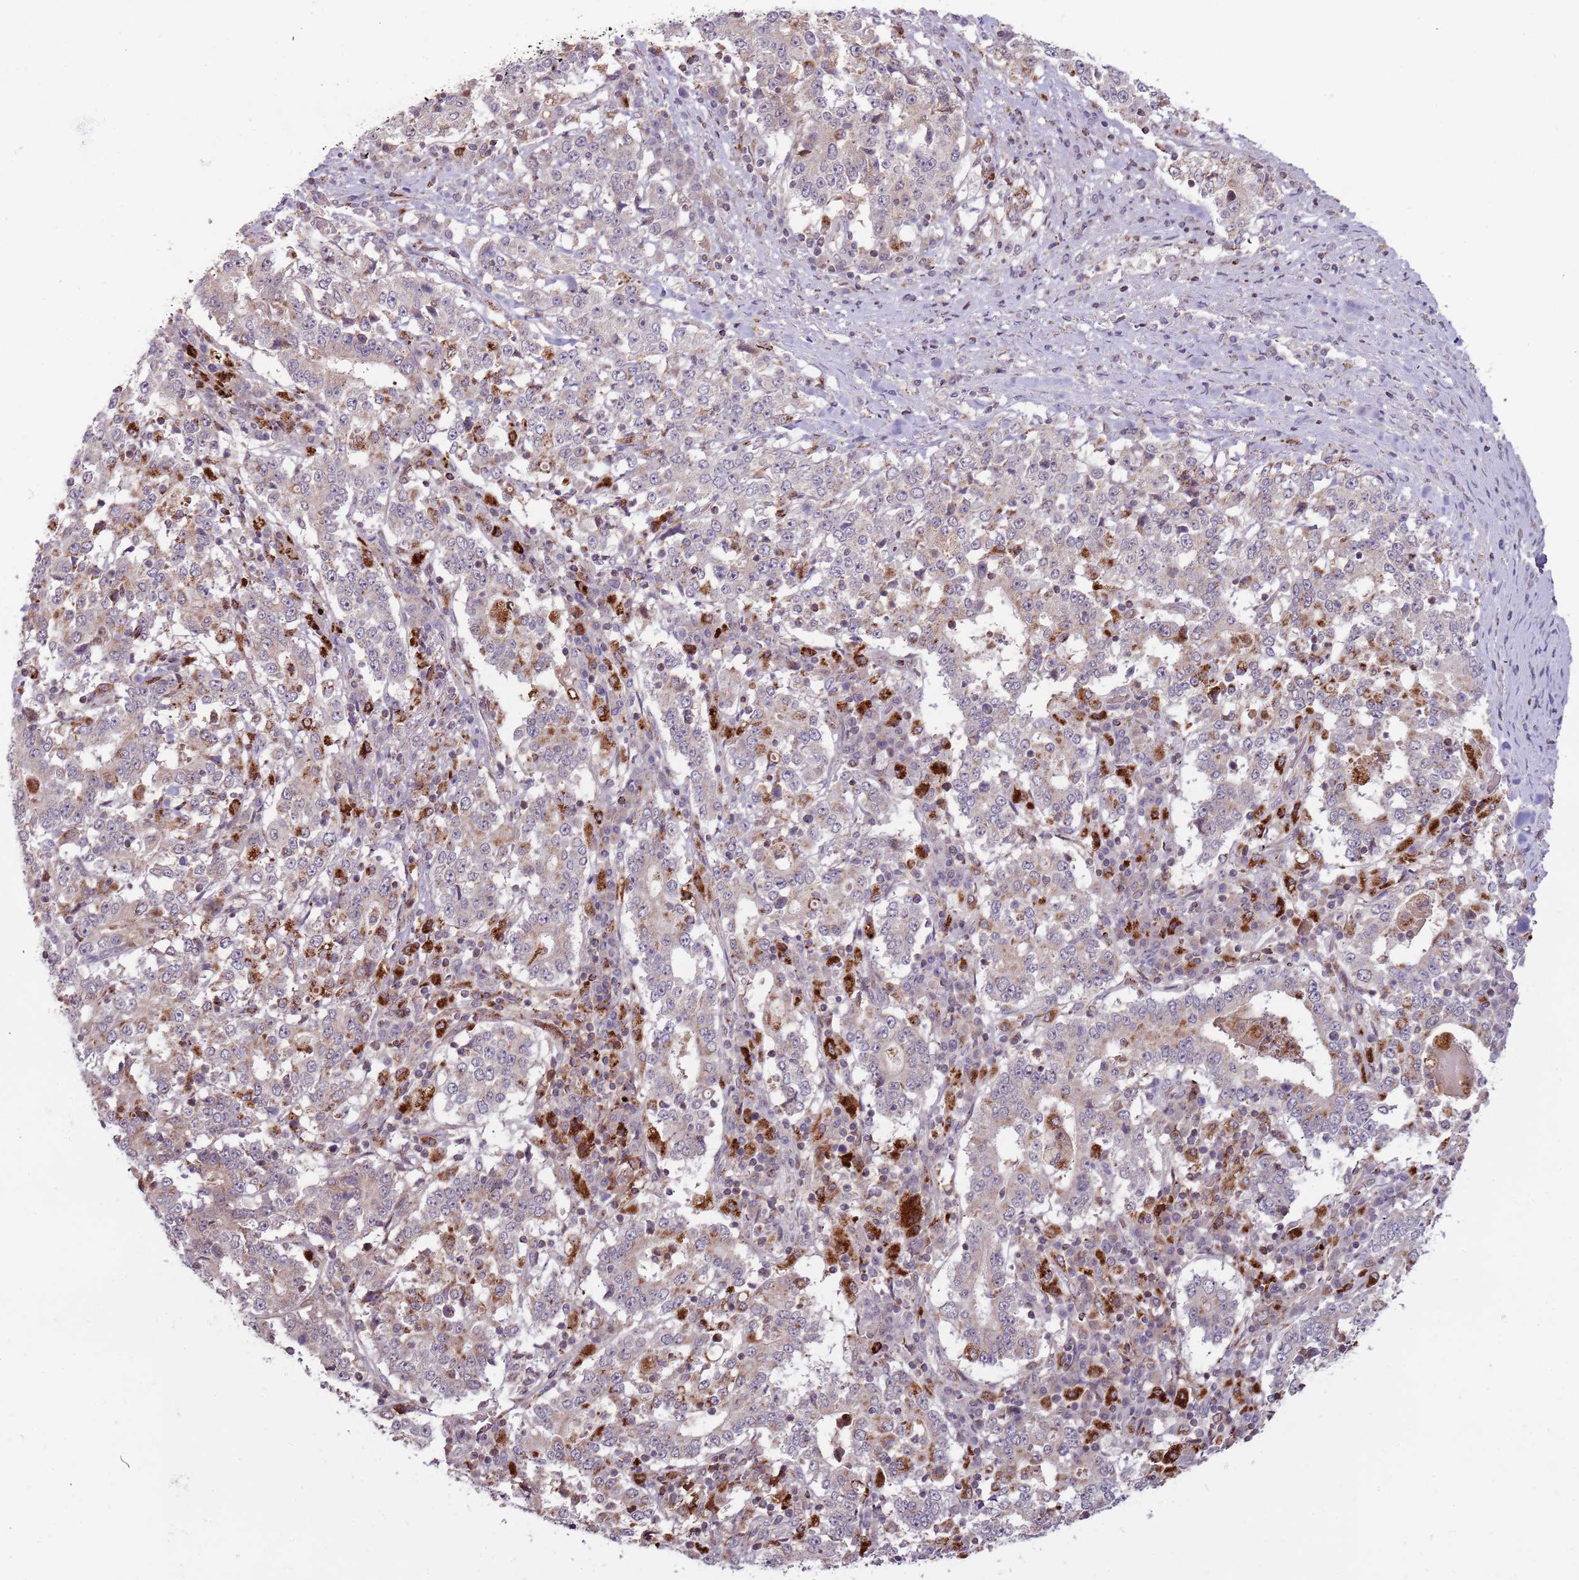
{"staining": {"intensity": "moderate", "quantity": "<25%", "location": "cytoplasmic/membranous"}, "tissue": "stomach cancer", "cell_type": "Tumor cells", "image_type": "cancer", "snomed": [{"axis": "morphology", "description": "Adenocarcinoma, NOS"}, {"axis": "topography", "description": "Stomach"}], "caption": "A high-resolution photomicrograph shows IHC staining of stomach adenocarcinoma, which exhibits moderate cytoplasmic/membranous staining in approximately <25% of tumor cells.", "gene": "ULK3", "patient": {"sex": "male", "age": 59}}